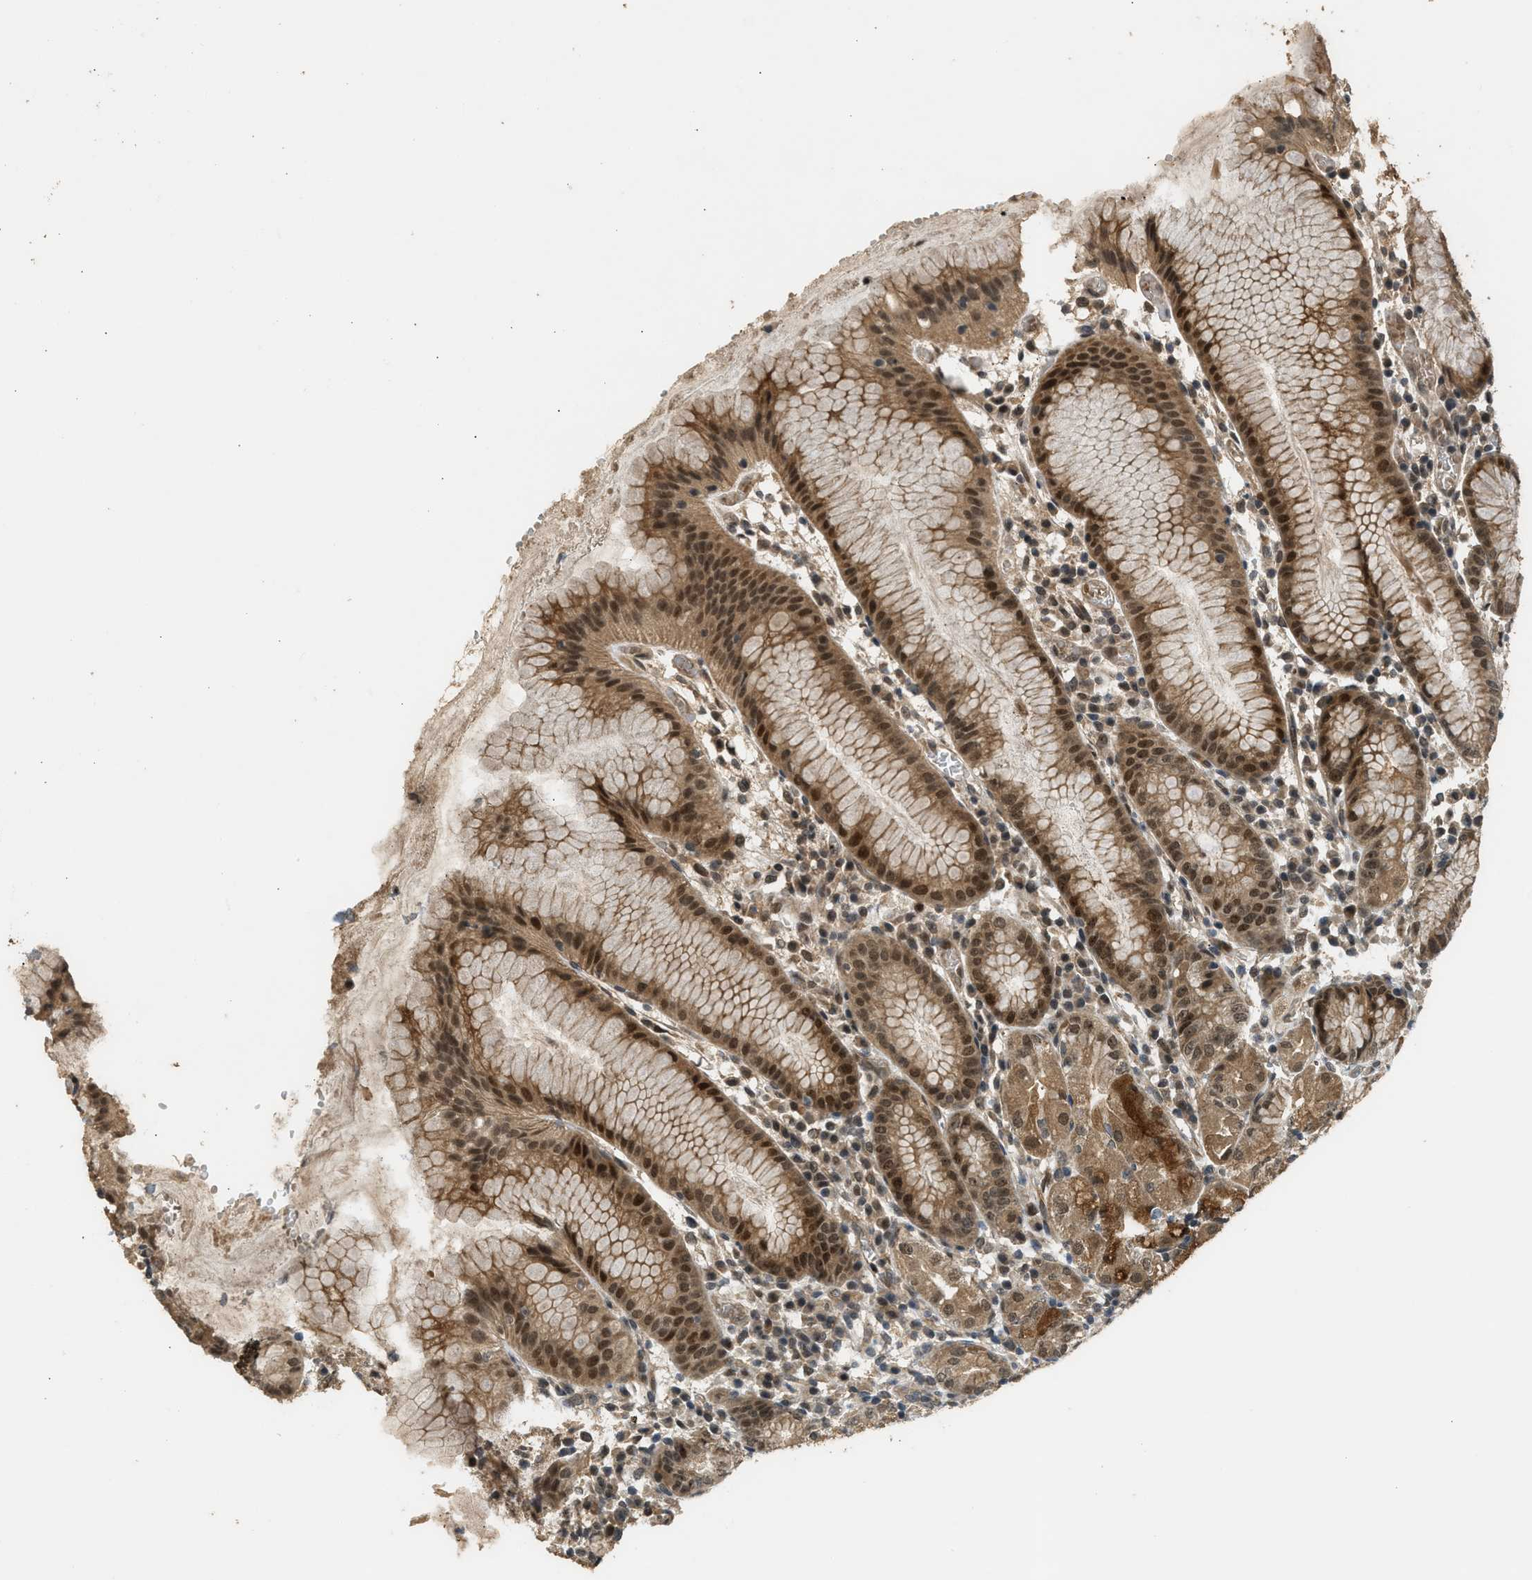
{"staining": {"intensity": "strong", "quantity": "25%-75%", "location": "cytoplasmic/membranous,nuclear"}, "tissue": "stomach", "cell_type": "Glandular cells", "image_type": "normal", "snomed": [{"axis": "morphology", "description": "Normal tissue, NOS"}, {"axis": "topography", "description": "Stomach"}, {"axis": "topography", "description": "Stomach, lower"}], "caption": "Normal stomach shows strong cytoplasmic/membranous,nuclear positivity in approximately 25%-75% of glandular cells The protein is stained brown, and the nuclei are stained in blue (DAB (3,3'-diaminobenzidine) IHC with brightfield microscopy, high magnification)..", "gene": "GET1", "patient": {"sex": "female", "age": 75}}